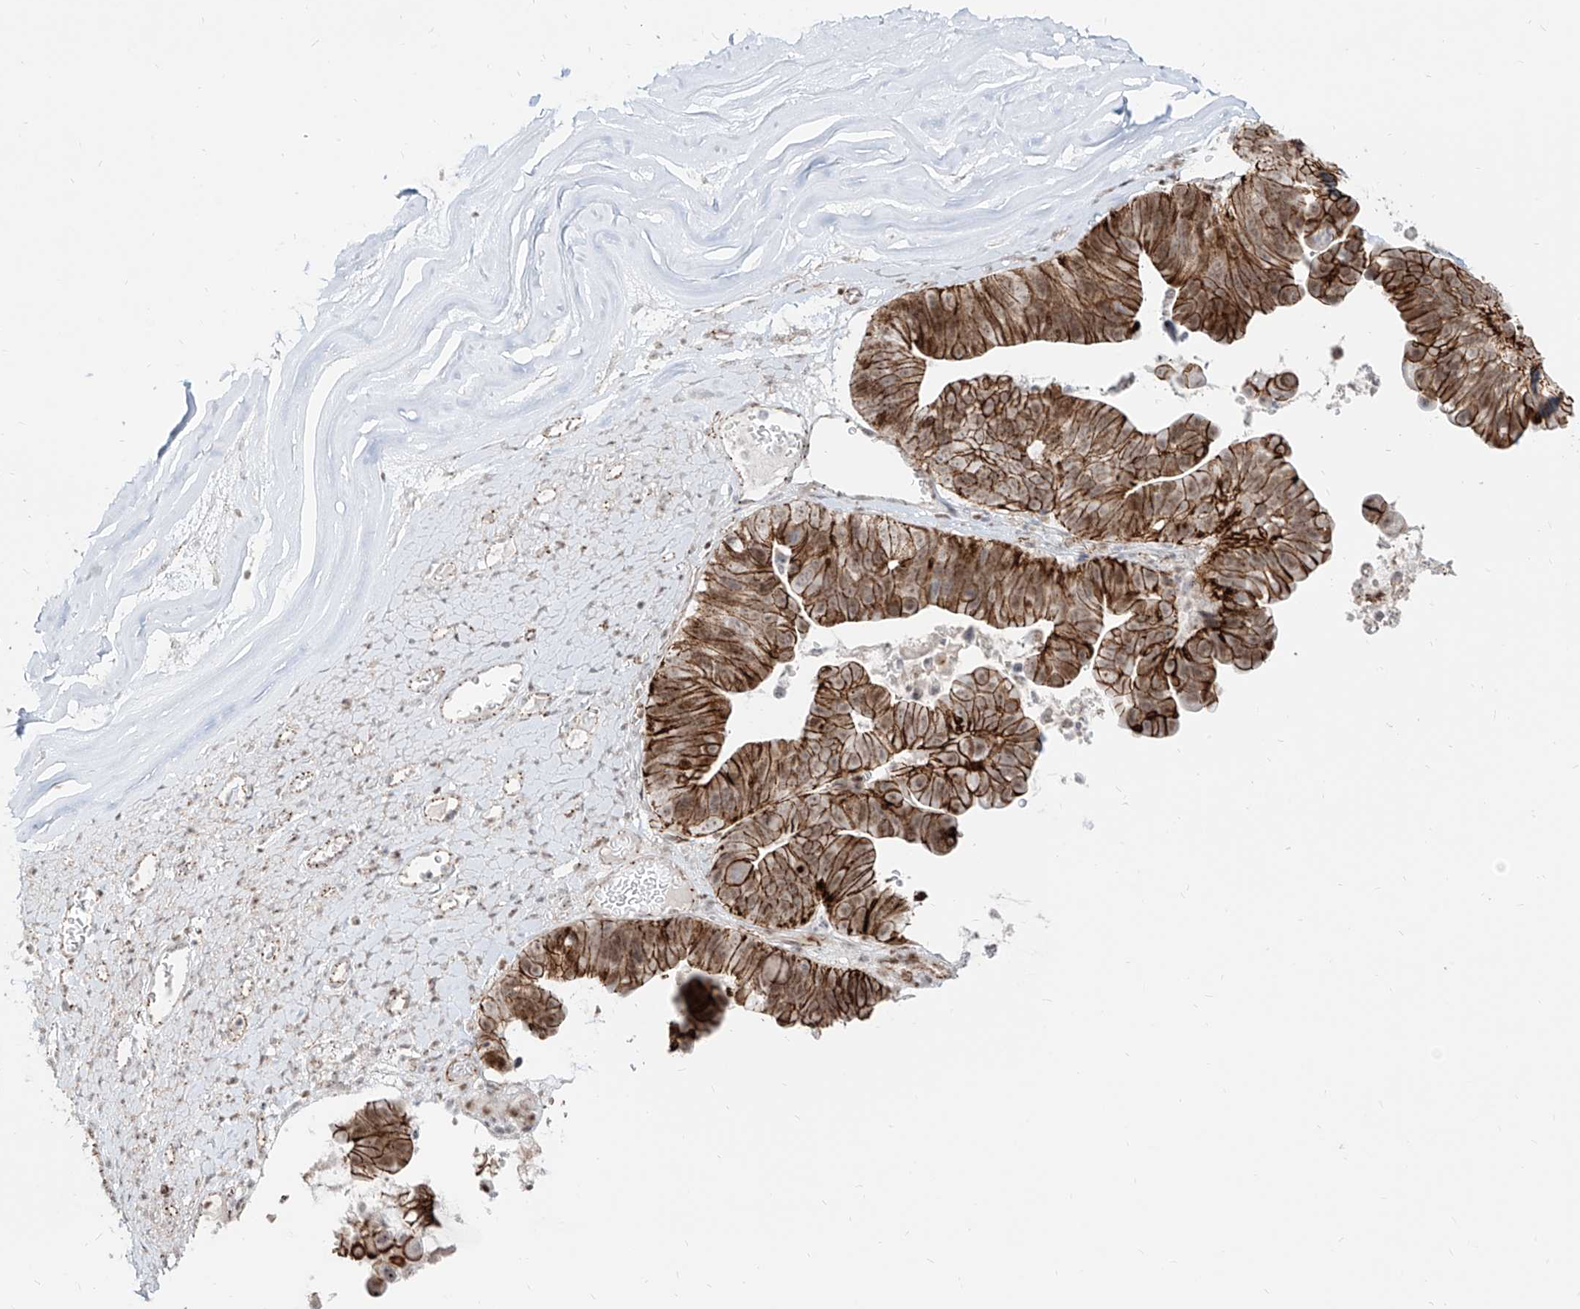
{"staining": {"intensity": "strong", "quantity": ">75%", "location": "cytoplasmic/membranous"}, "tissue": "ovarian cancer", "cell_type": "Tumor cells", "image_type": "cancer", "snomed": [{"axis": "morphology", "description": "Cystadenocarcinoma, mucinous, NOS"}, {"axis": "topography", "description": "Ovary"}], "caption": "IHC of human ovarian cancer displays high levels of strong cytoplasmic/membranous expression in about >75% of tumor cells.", "gene": "ZNF710", "patient": {"sex": "female", "age": 61}}